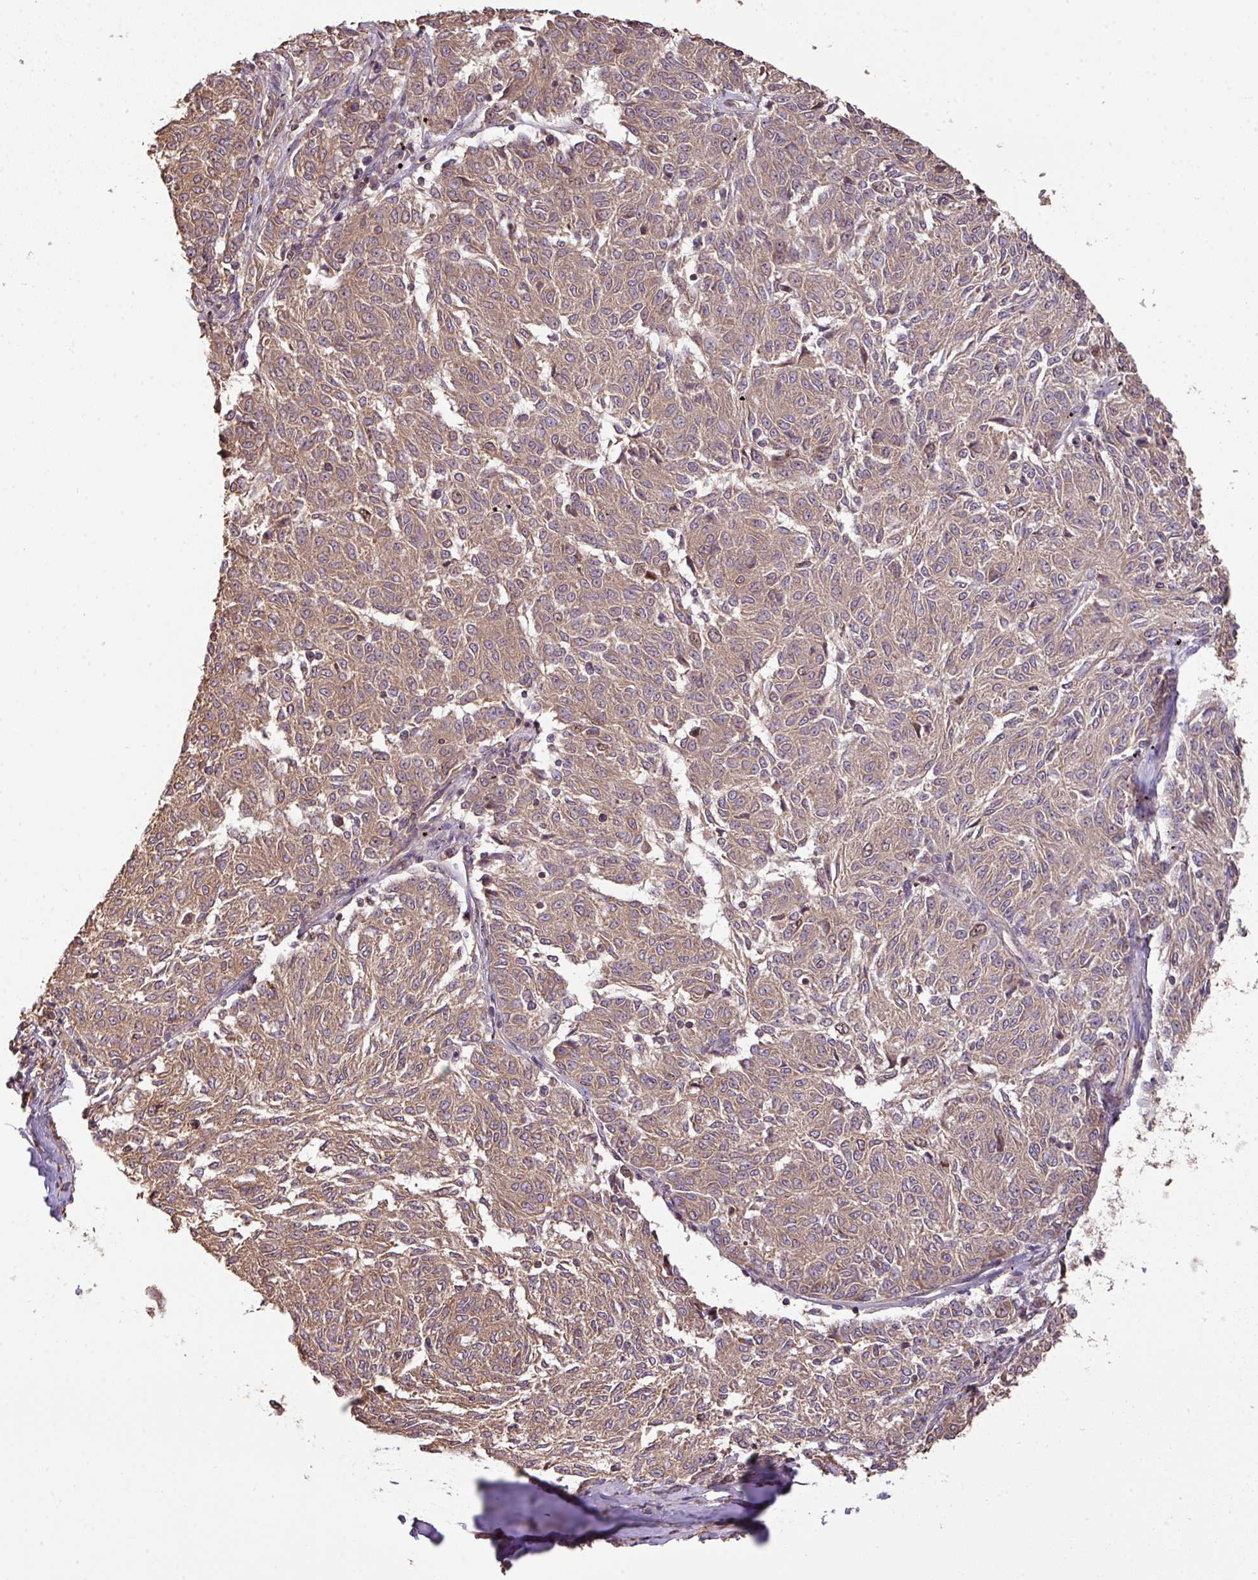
{"staining": {"intensity": "moderate", "quantity": ">75%", "location": "cytoplasmic/membranous,nuclear"}, "tissue": "melanoma", "cell_type": "Tumor cells", "image_type": "cancer", "snomed": [{"axis": "morphology", "description": "Malignant melanoma, NOS"}, {"axis": "topography", "description": "Skin"}], "caption": "A micrograph of human malignant melanoma stained for a protein displays moderate cytoplasmic/membranous and nuclear brown staining in tumor cells.", "gene": "VENTX", "patient": {"sex": "female", "age": 72}}